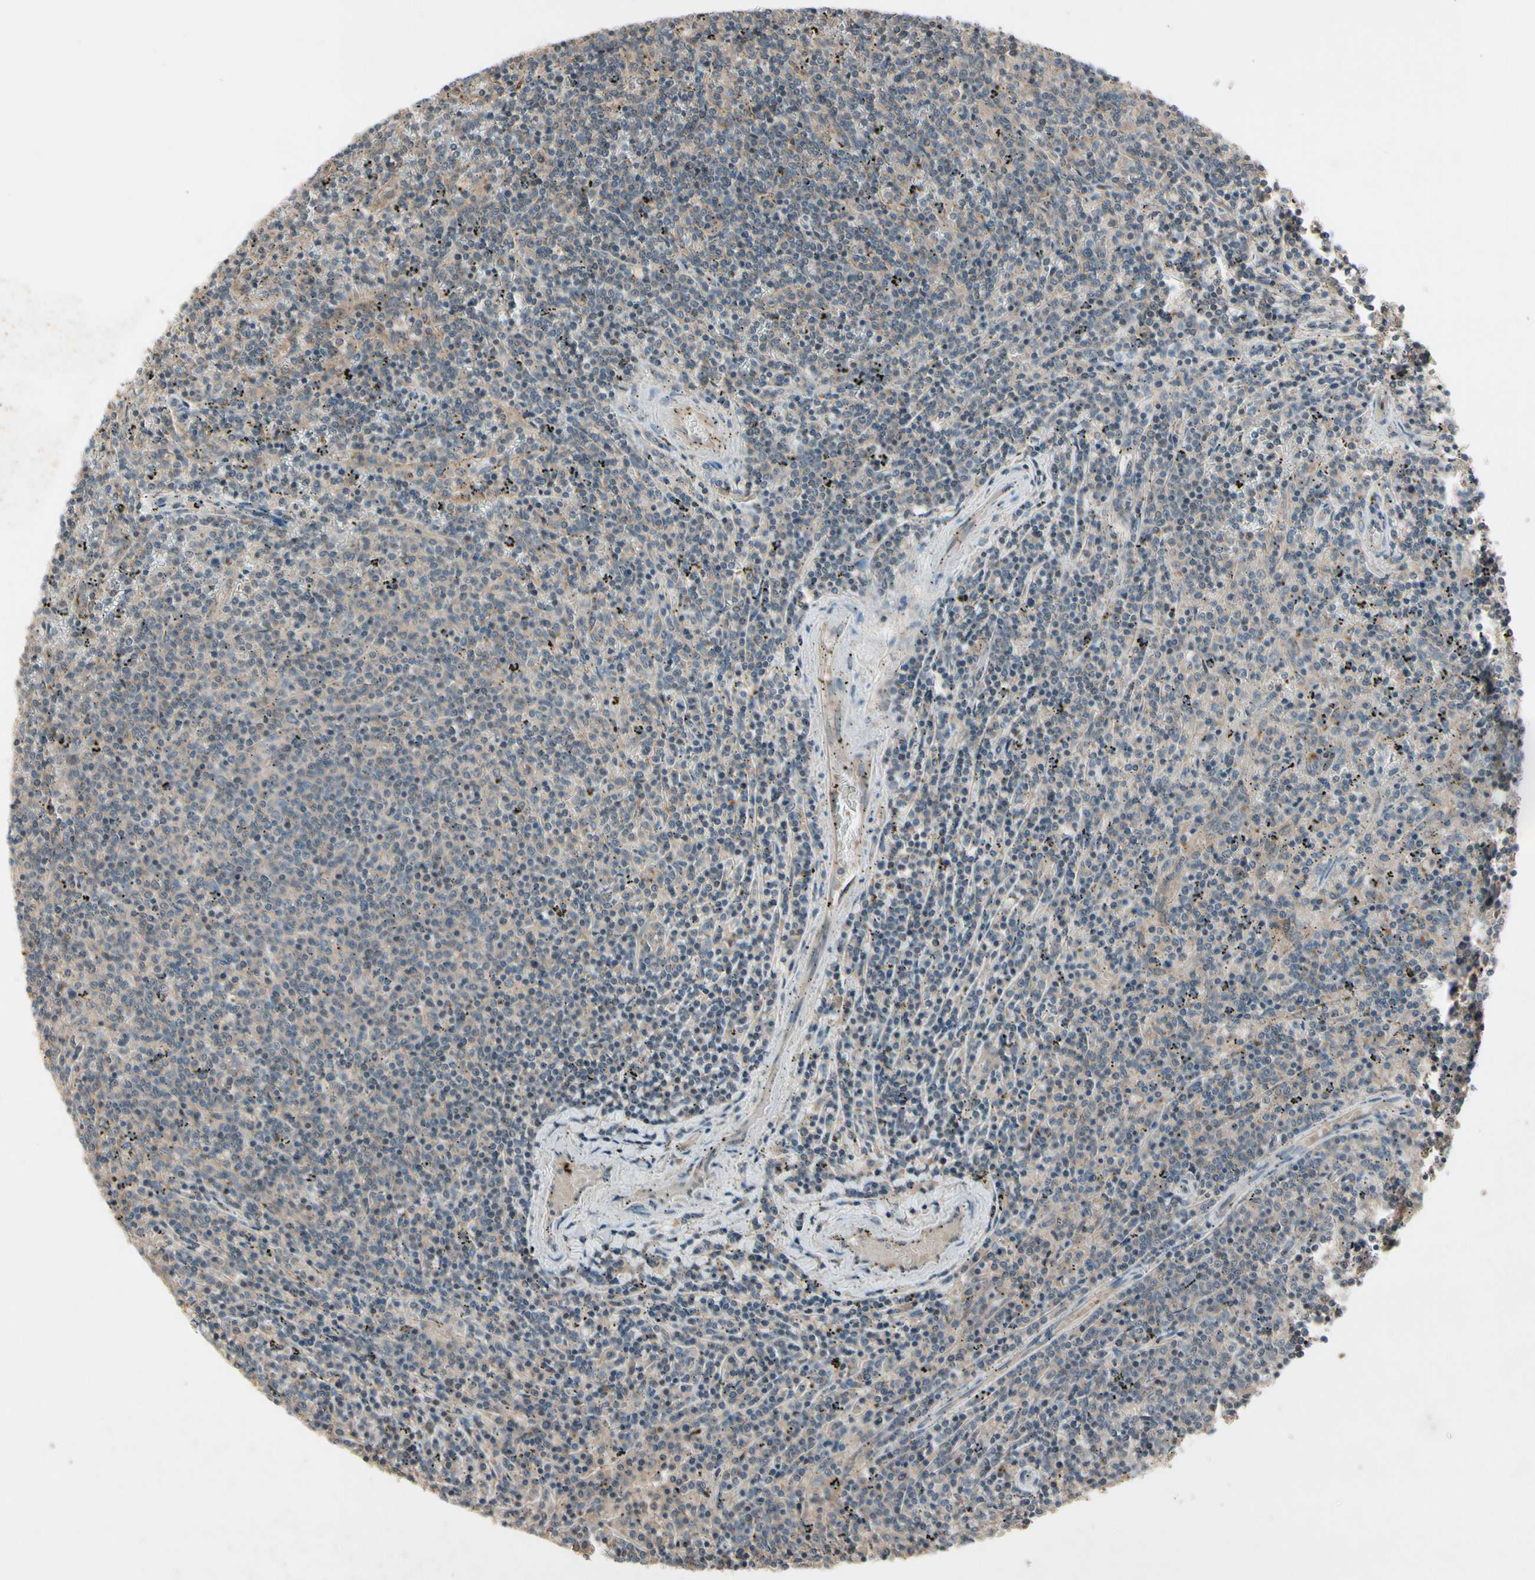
{"staining": {"intensity": "weak", "quantity": ">75%", "location": "cytoplasmic/membranous"}, "tissue": "lymphoma", "cell_type": "Tumor cells", "image_type": "cancer", "snomed": [{"axis": "morphology", "description": "Malignant lymphoma, non-Hodgkin's type, Low grade"}, {"axis": "topography", "description": "Spleen"}], "caption": "This photomicrograph displays immunohistochemistry staining of lymphoma, with low weak cytoplasmic/membranous staining in approximately >75% of tumor cells.", "gene": "NSF", "patient": {"sex": "female", "age": 50}}